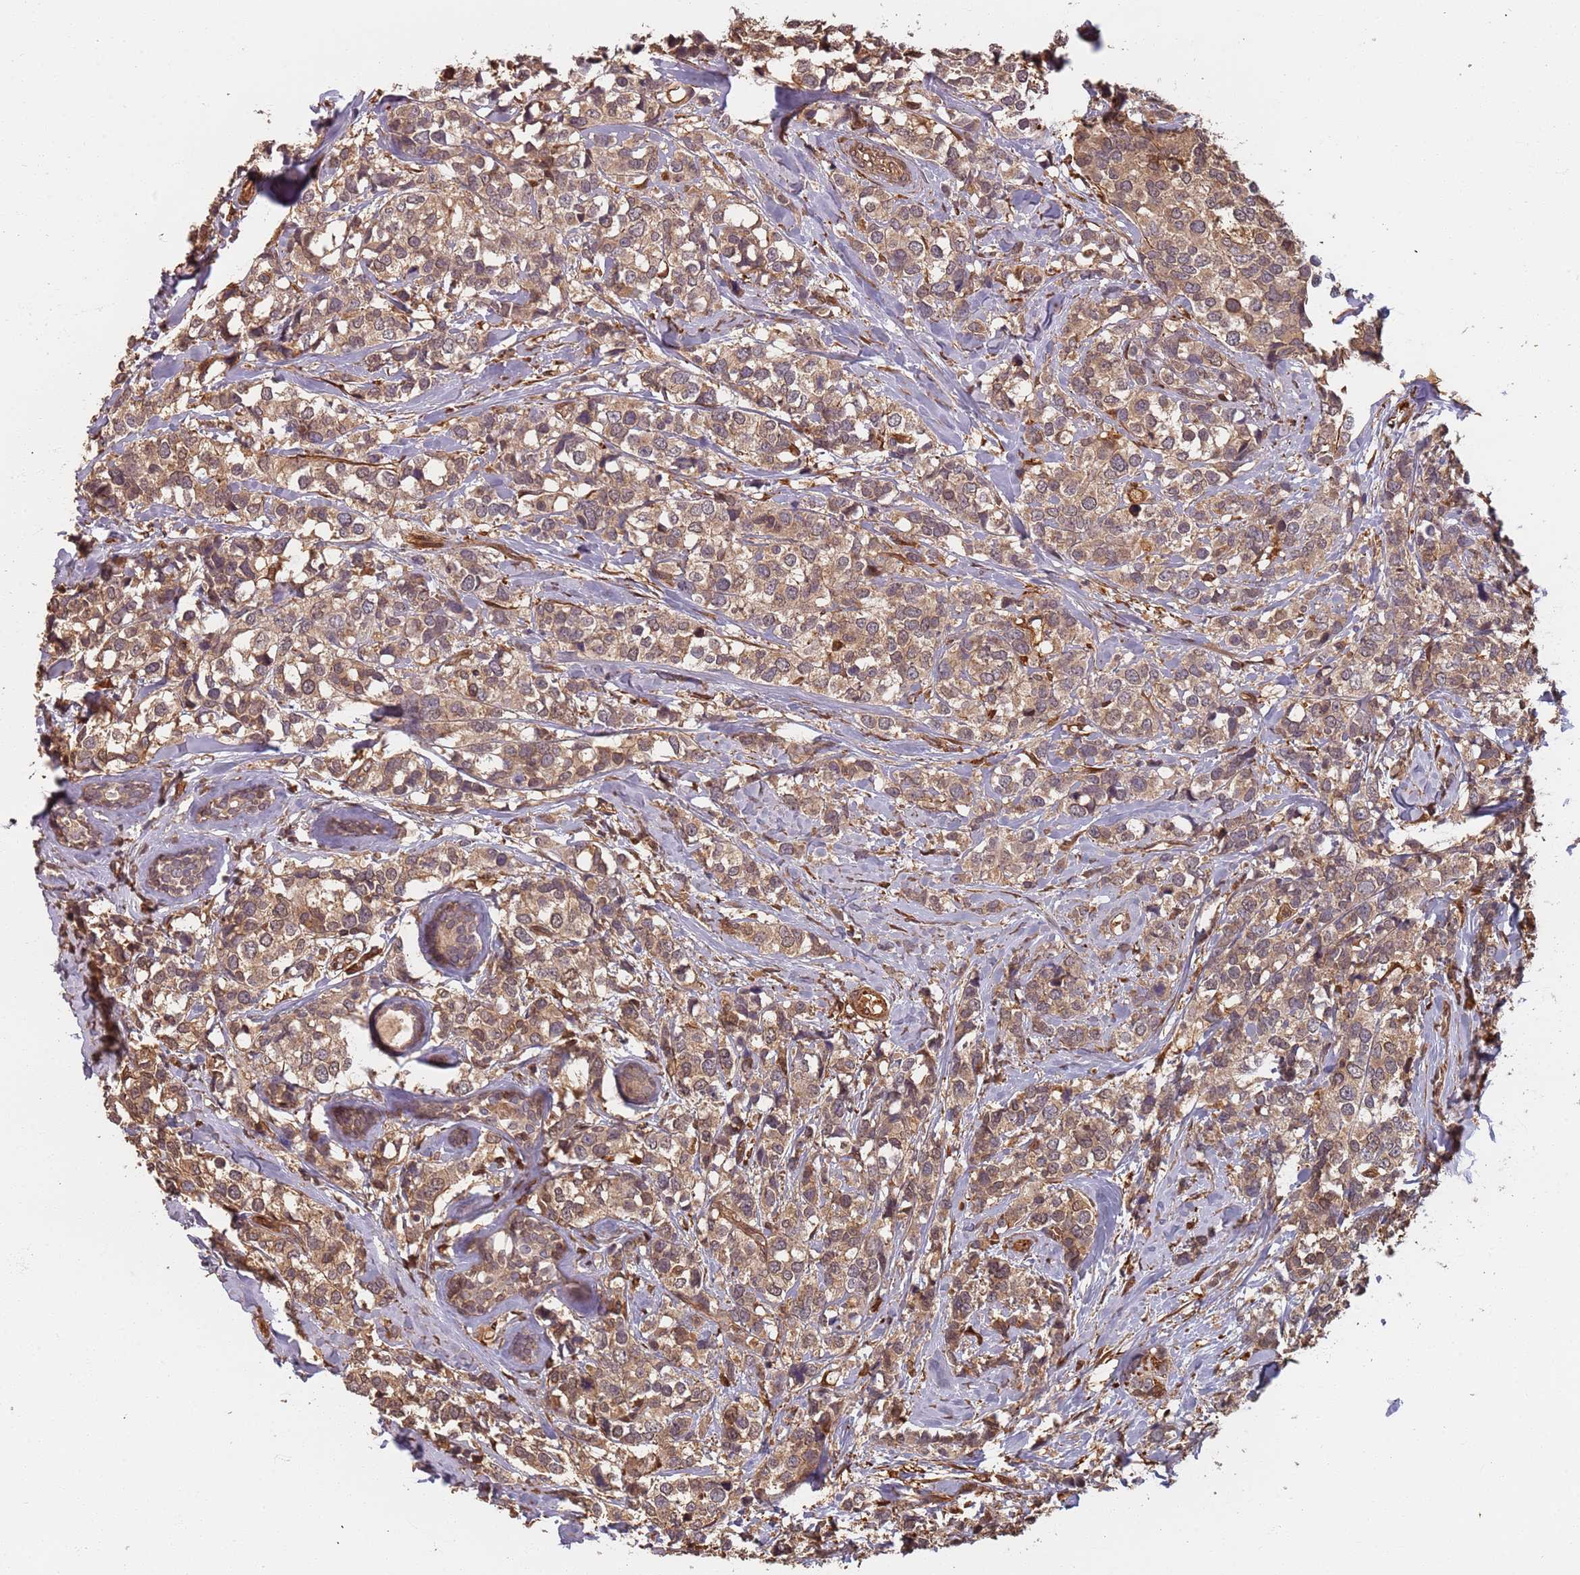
{"staining": {"intensity": "moderate", "quantity": ">75%", "location": "cytoplasmic/membranous"}, "tissue": "breast cancer", "cell_type": "Tumor cells", "image_type": "cancer", "snomed": [{"axis": "morphology", "description": "Lobular carcinoma"}, {"axis": "topography", "description": "Breast"}], "caption": "A photomicrograph showing moderate cytoplasmic/membranous staining in approximately >75% of tumor cells in breast lobular carcinoma, as visualized by brown immunohistochemical staining.", "gene": "SDCCAG8", "patient": {"sex": "female", "age": 59}}